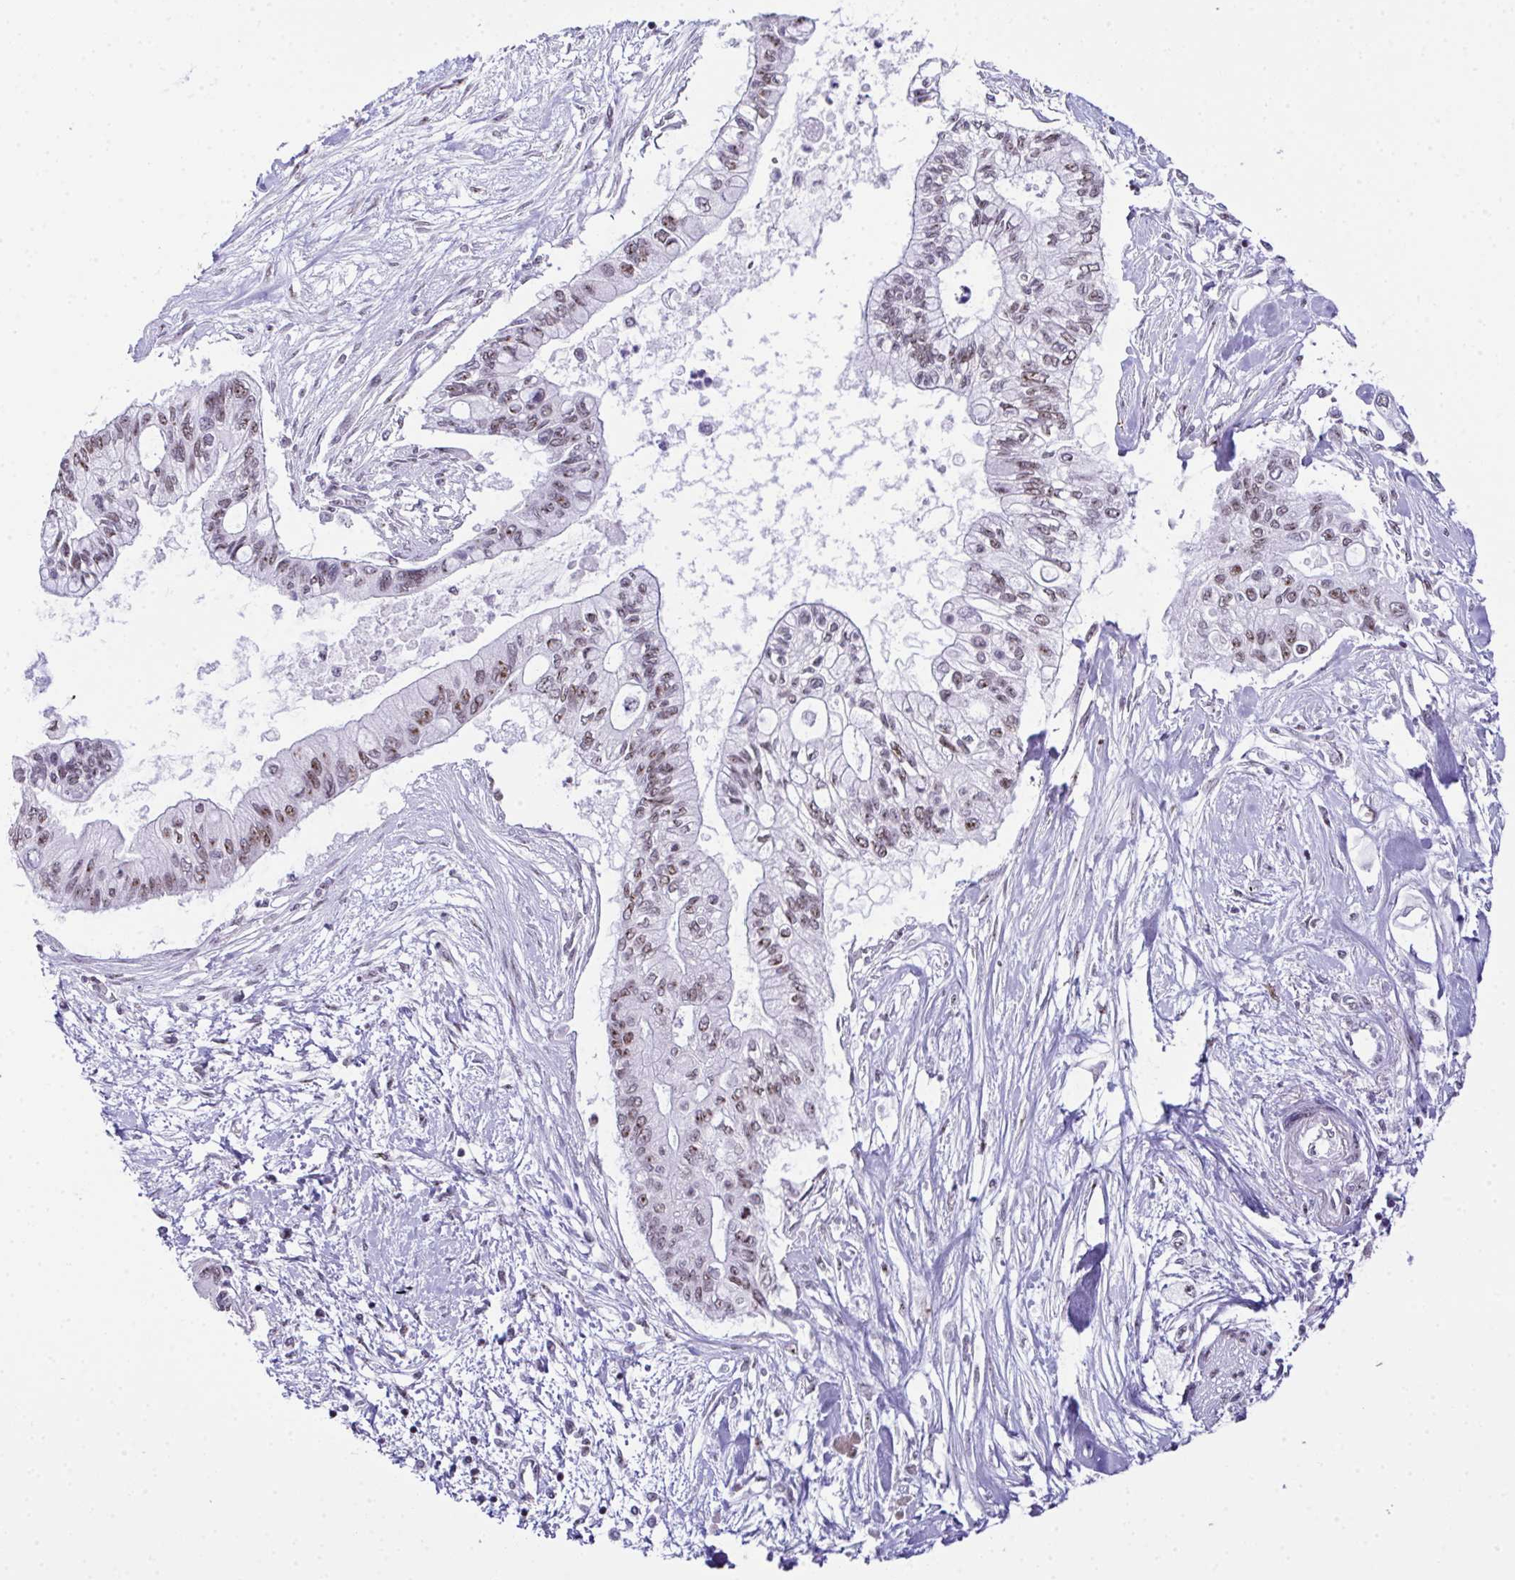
{"staining": {"intensity": "weak", "quantity": ">75%", "location": "nuclear"}, "tissue": "pancreatic cancer", "cell_type": "Tumor cells", "image_type": "cancer", "snomed": [{"axis": "morphology", "description": "Adenocarcinoma, NOS"}, {"axis": "topography", "description": "Pancreas"}], "caption": "A high-resolution image shows immunohistochemistry (IHC) staining of pancreatic adenocarcinoma, which reveals weak nuclear positivity in about >75% of tumor cells. The staining was performed using DAB (3,3'-diaminobenzidine), with brown indicating positive protein expression. Nuclei are stained blue with hematoxylin.", "gene": "ZNF800", "patient": {"sex": "female", "age": 77}}